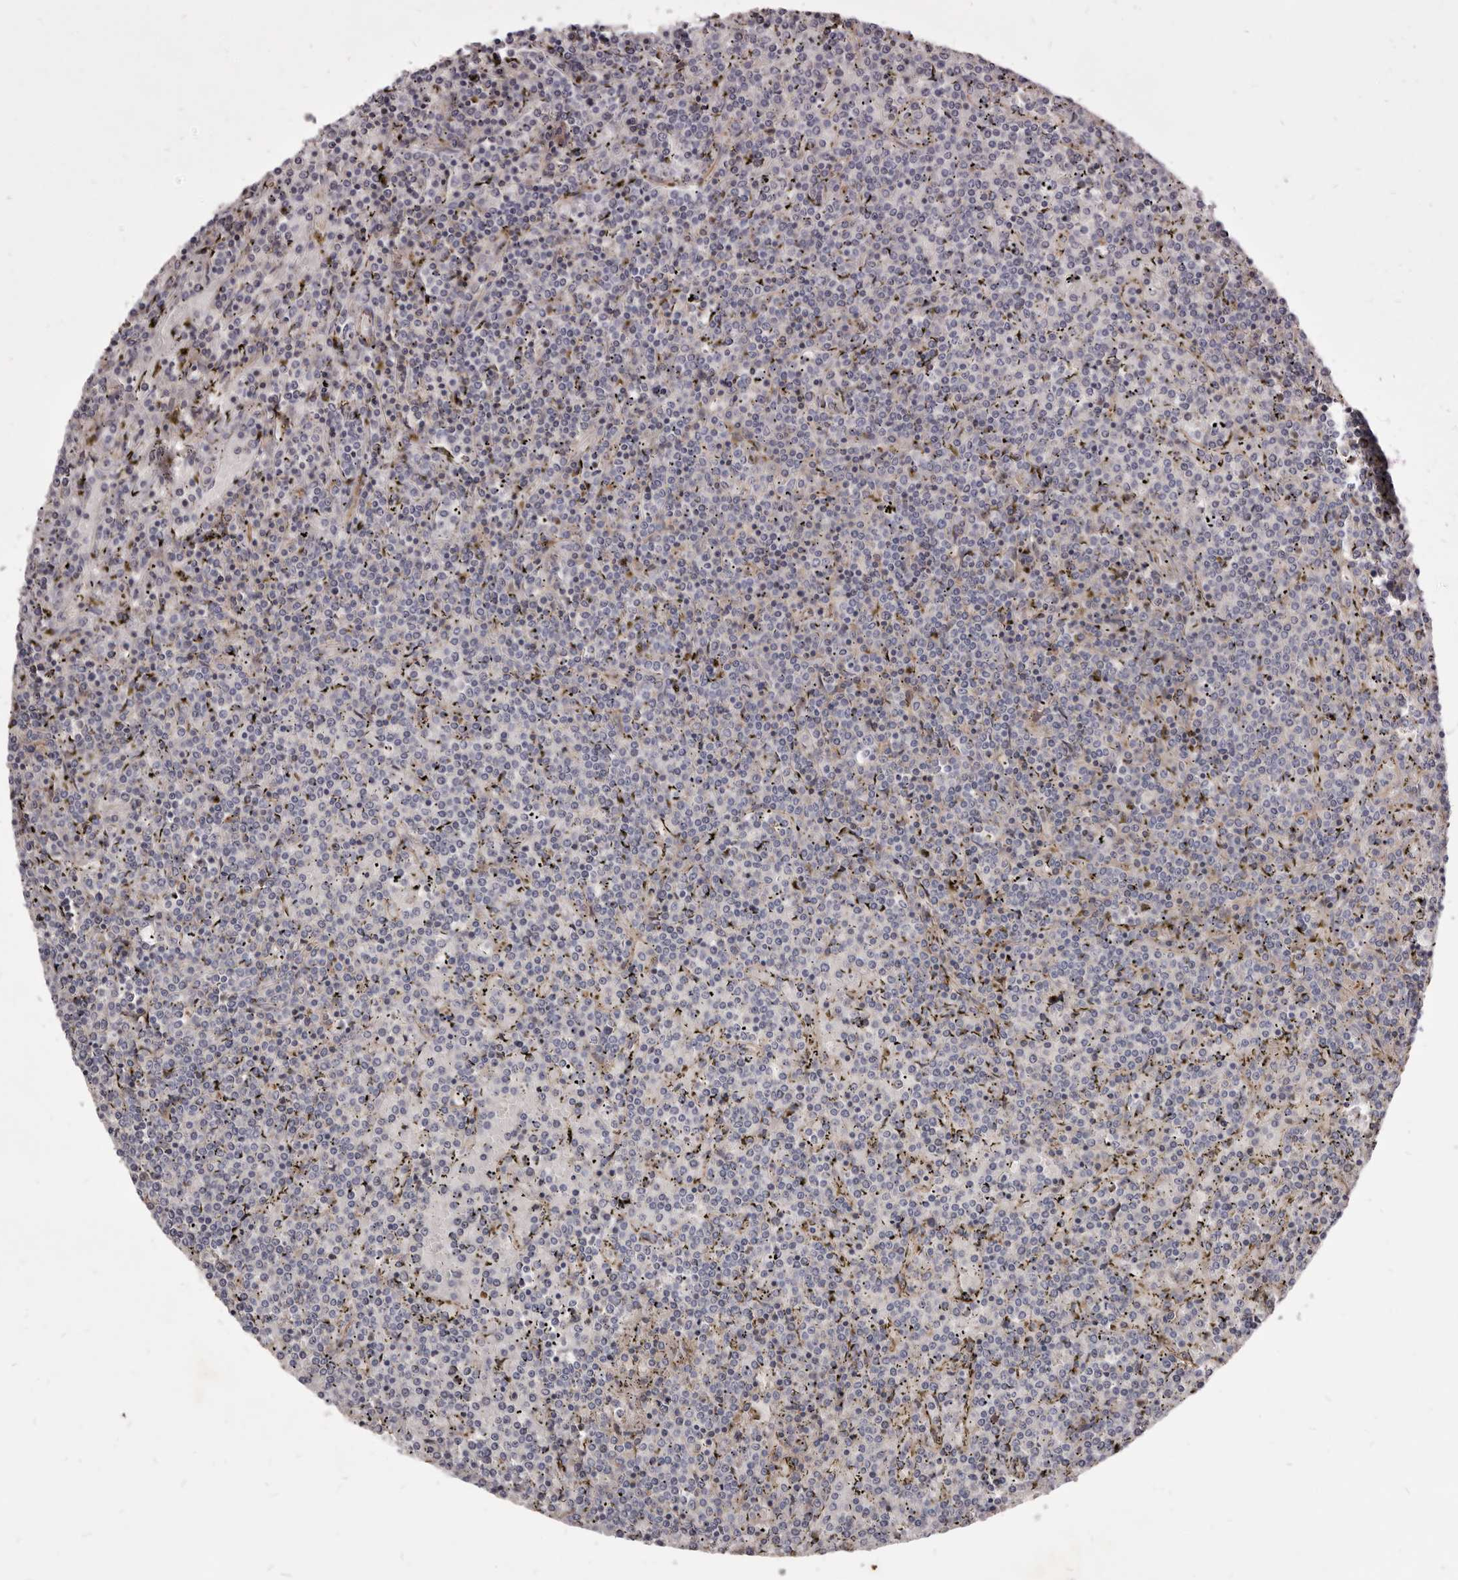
{"staining": {"intensity": "negative", "quantity": "none", "location": "none"}, "tissue": "lymphoma", "cell_type": "Tumor cells", "image_type": "cancer", "snomed": [{"axis": "morphology", "description": "Malignant lymphoma, non-Hodgkin's type, Low grade"}, {"axis": "topography", "description": "Spleen"}], "caption": "The histopathology image displays no significant staining in tumor cells of lymphoma.", "gene": "FAS", "patient": {"sex": "female", "age": 19}}